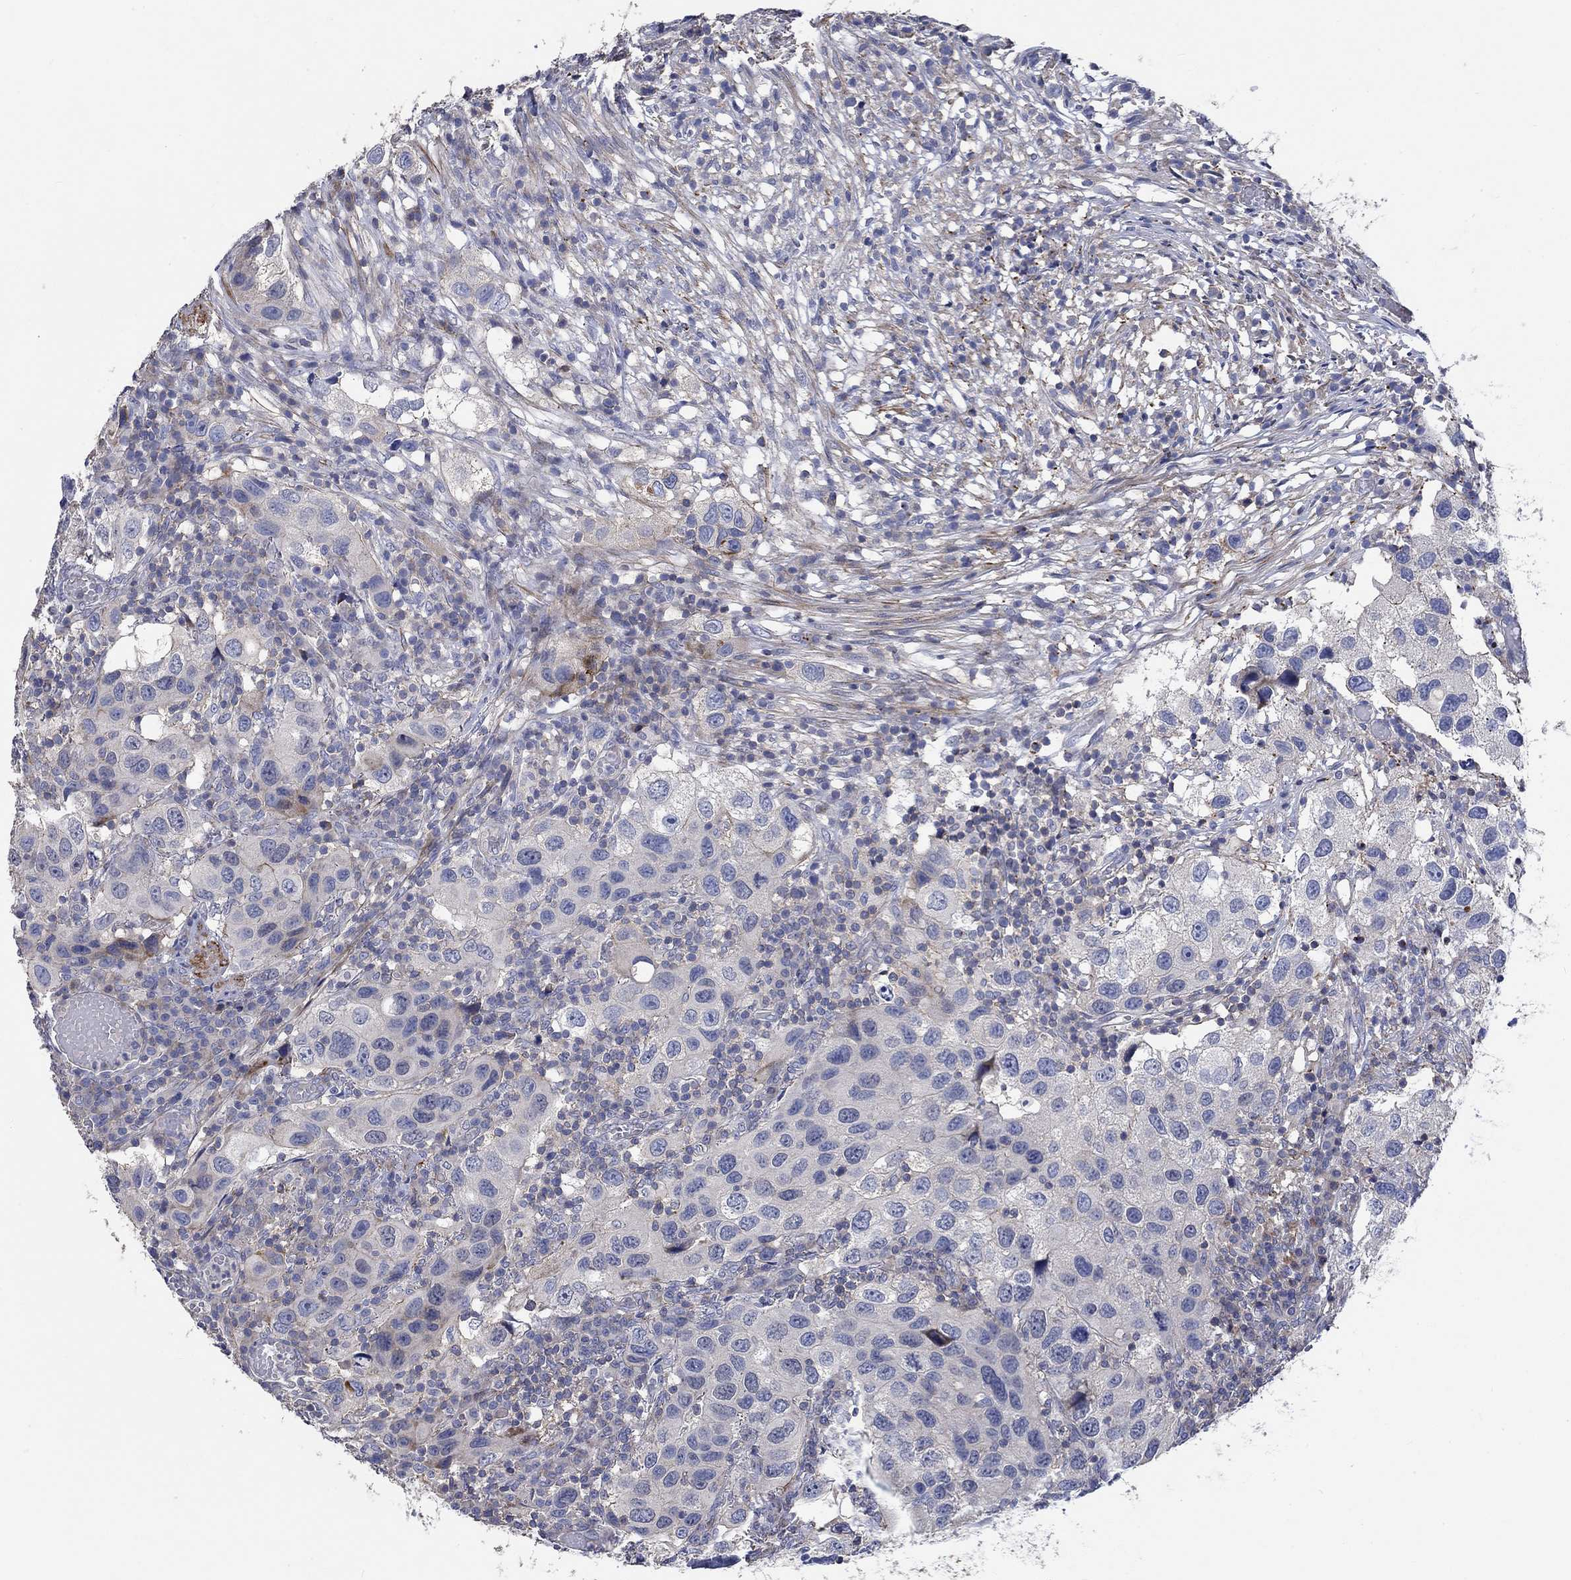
{"staining": {"intensity": "negative", "quantity": "none", "location": "none"}, "tissue": "urothelial cancer", "cell_type": "Tumor cells", "image_type": "cancer", "snomed": [{"axis": "morphology", "description": "Urothelial carcinoma, High grade"}, {"axis": "topography", "description": "Urinary bladder"}], "caption": "Tumor cells are negative for protein expression in human high-grade urothelial carcinoma.", "gene": "TNFAIP8L3", "patient": {"sex": "male", "age": 79}}